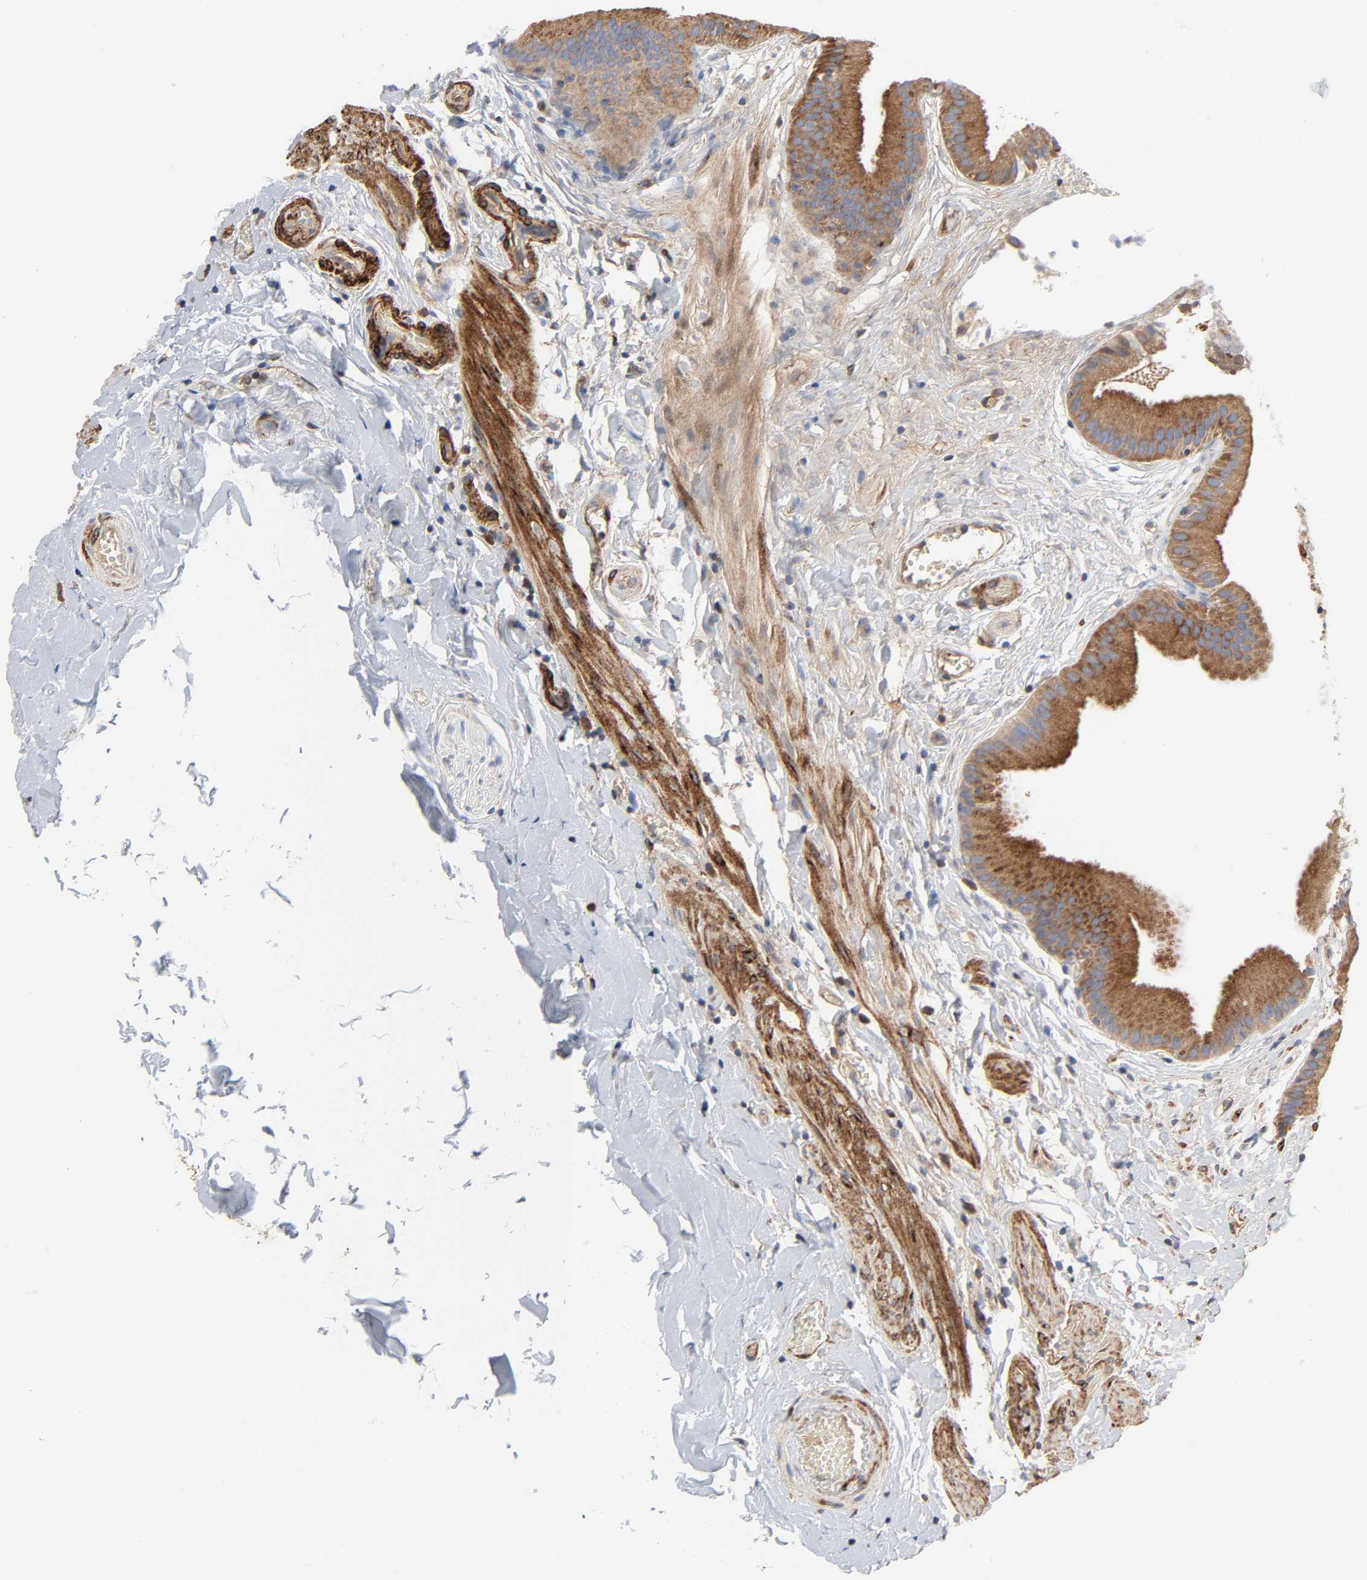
{"staining": {"intensity": "strong", "quantity": ">75%", "location": "cytoplasmic/membranous"}, "tissue": "gallbladder", "cell_type": "Glandular cells", "image_type": "normal", "snomed": [{"axis": "morphology", "description": "Normal tissue, NOS"}, {"axis": "topography", "description": "Gallbladder"}], "caption": "The micrograph demonstrates staining of unremarkable gallbladder, revealing strong cytoplasmic/membranous protein expression (brown color) within glandular cells.", "gene": "ARHGAP1", "patient": {"sex": "female", "age": 63}}